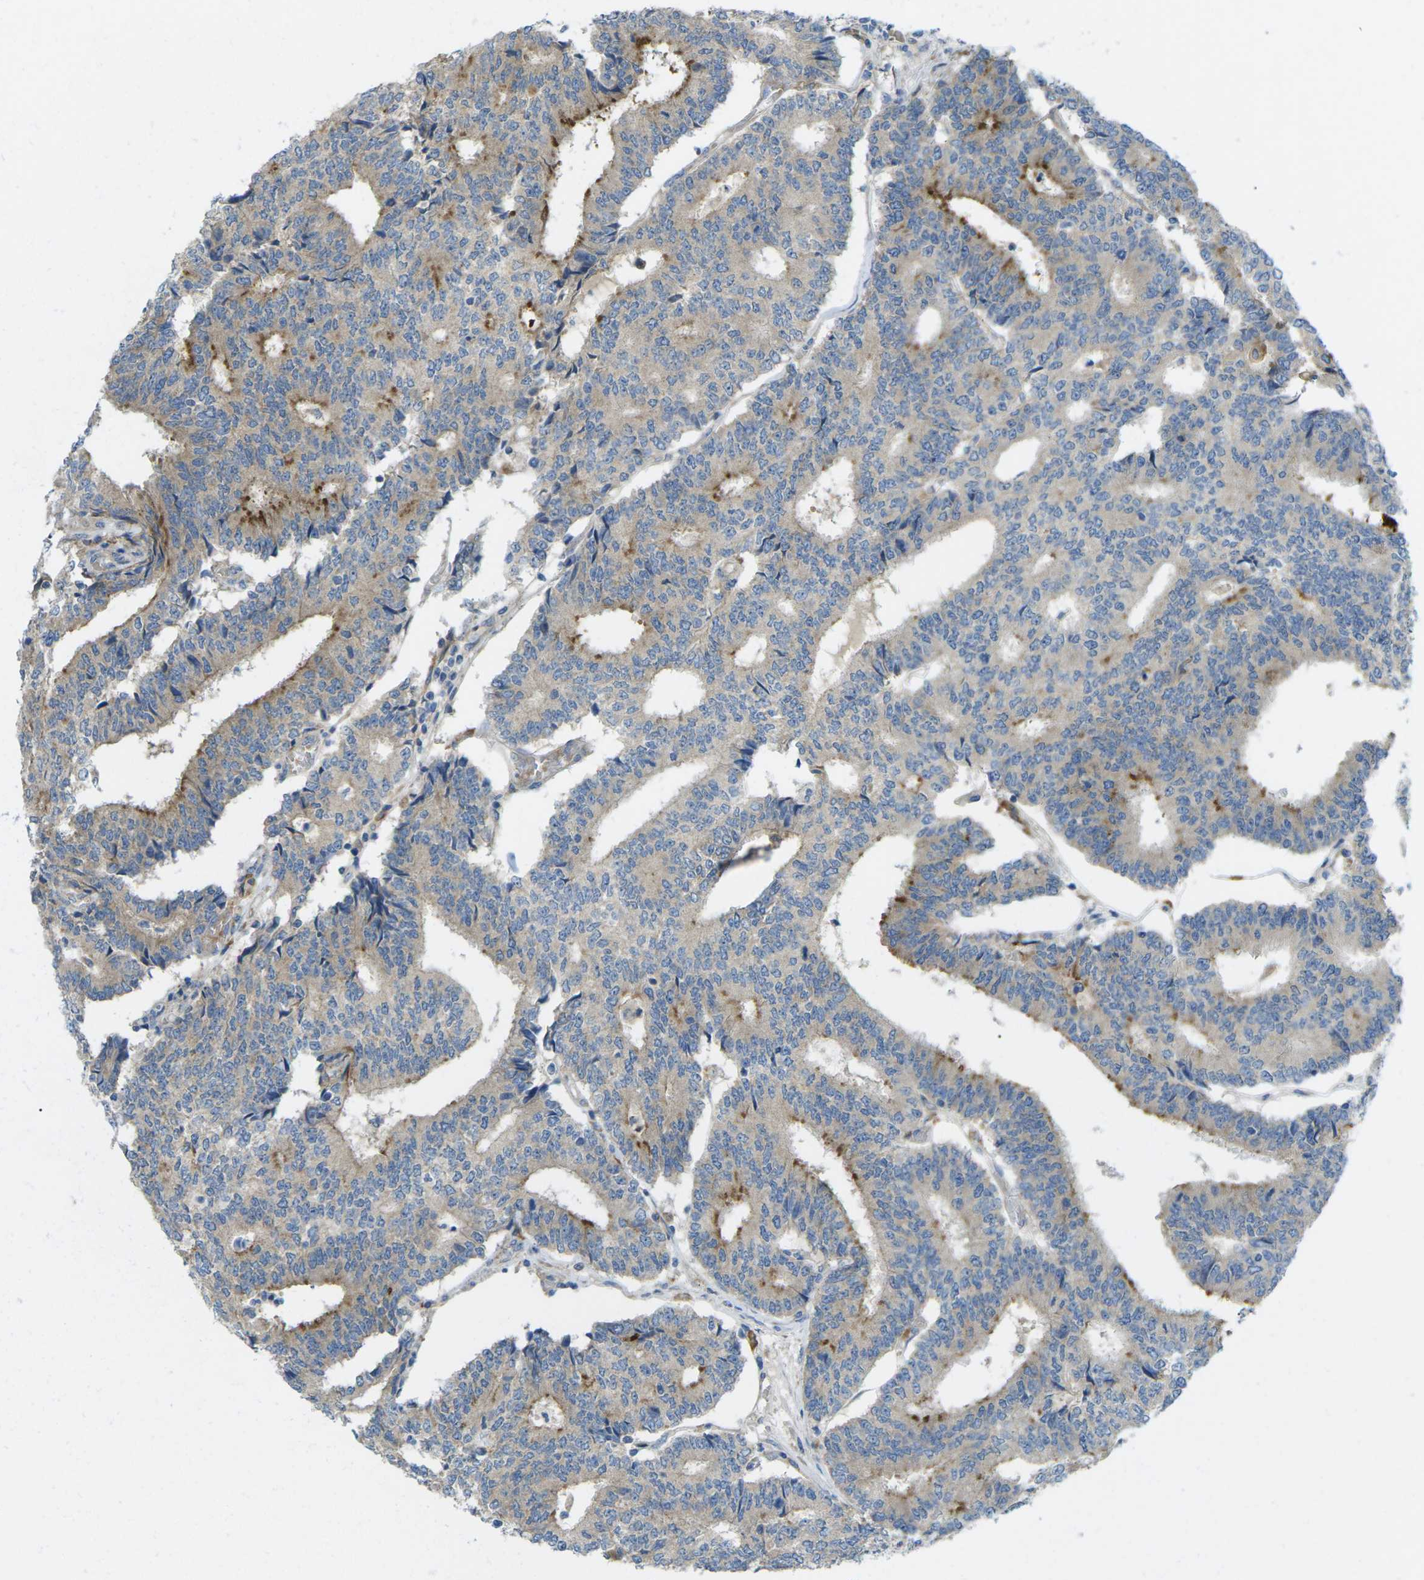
{"staining": {"intensity": "weak", "quantity": ">75%", "location": "cytoplasmic/membranous"}, "tissue": "prostate cancer", "cell_type": "Tumor cells", "image_type": "cancer", "snomed": [{"axis": "morphology", "description": "Normal tissue, NOS"}, {"axis": "morphology", "description": "Adenocarcinoma, High grade"}, {"axis": "topography", "description": "Prostate"}, {"axis": "topography", "description": "Seminal veicle"}], "caption": "Prostate cancer (adenocarcinoma (high-grade)) stained with immunohistochemistry (IHC) exhibits weak cytoplasmic/membranous expression in approximately >75% of tumor cells.", "gene": "MYLK4", "patient": {"sex": "male", "age": 55}}